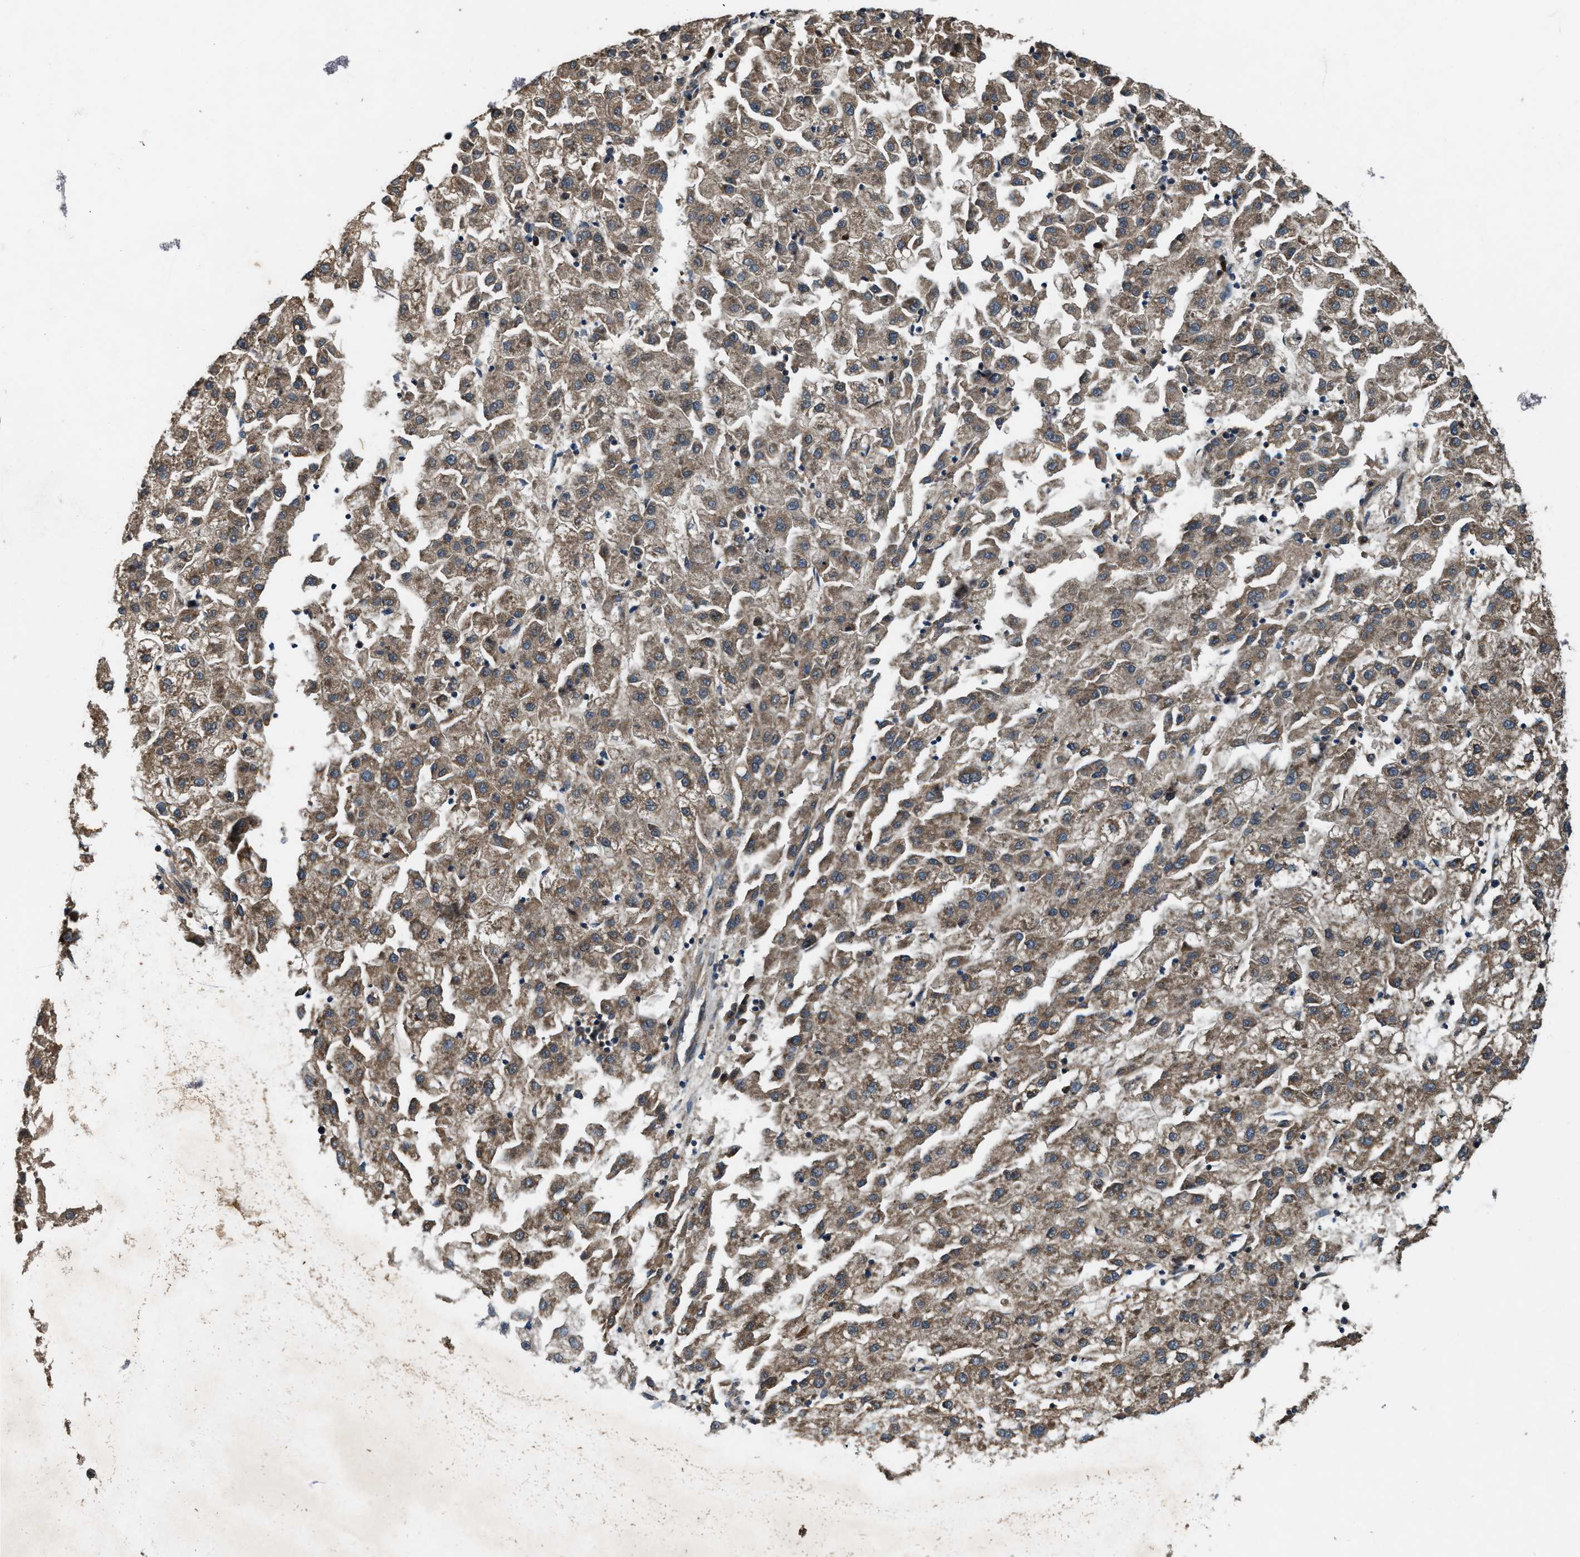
{"staining": {"intensity": "moderate", "quantity": ">75%", "location": "cytoplasmic/membranous"}, "tissue": "liver cancer", "cell_type": "Tumor cells", "image_type": "cancer", "snomed": [{"axis": "morphology", "description": "Carcinoma, Hepatocellular, NOS"}, {"axis": "topography", "description": "Liver"}], "caption": "DAB immunohistochemical staining of human liver cancer exhibits moderate cytoplasmic/membranous protein expression in approximately >75% of tumor cells.", "gene": "PDP2", "patient": {"sex": "male", "age": 72}}